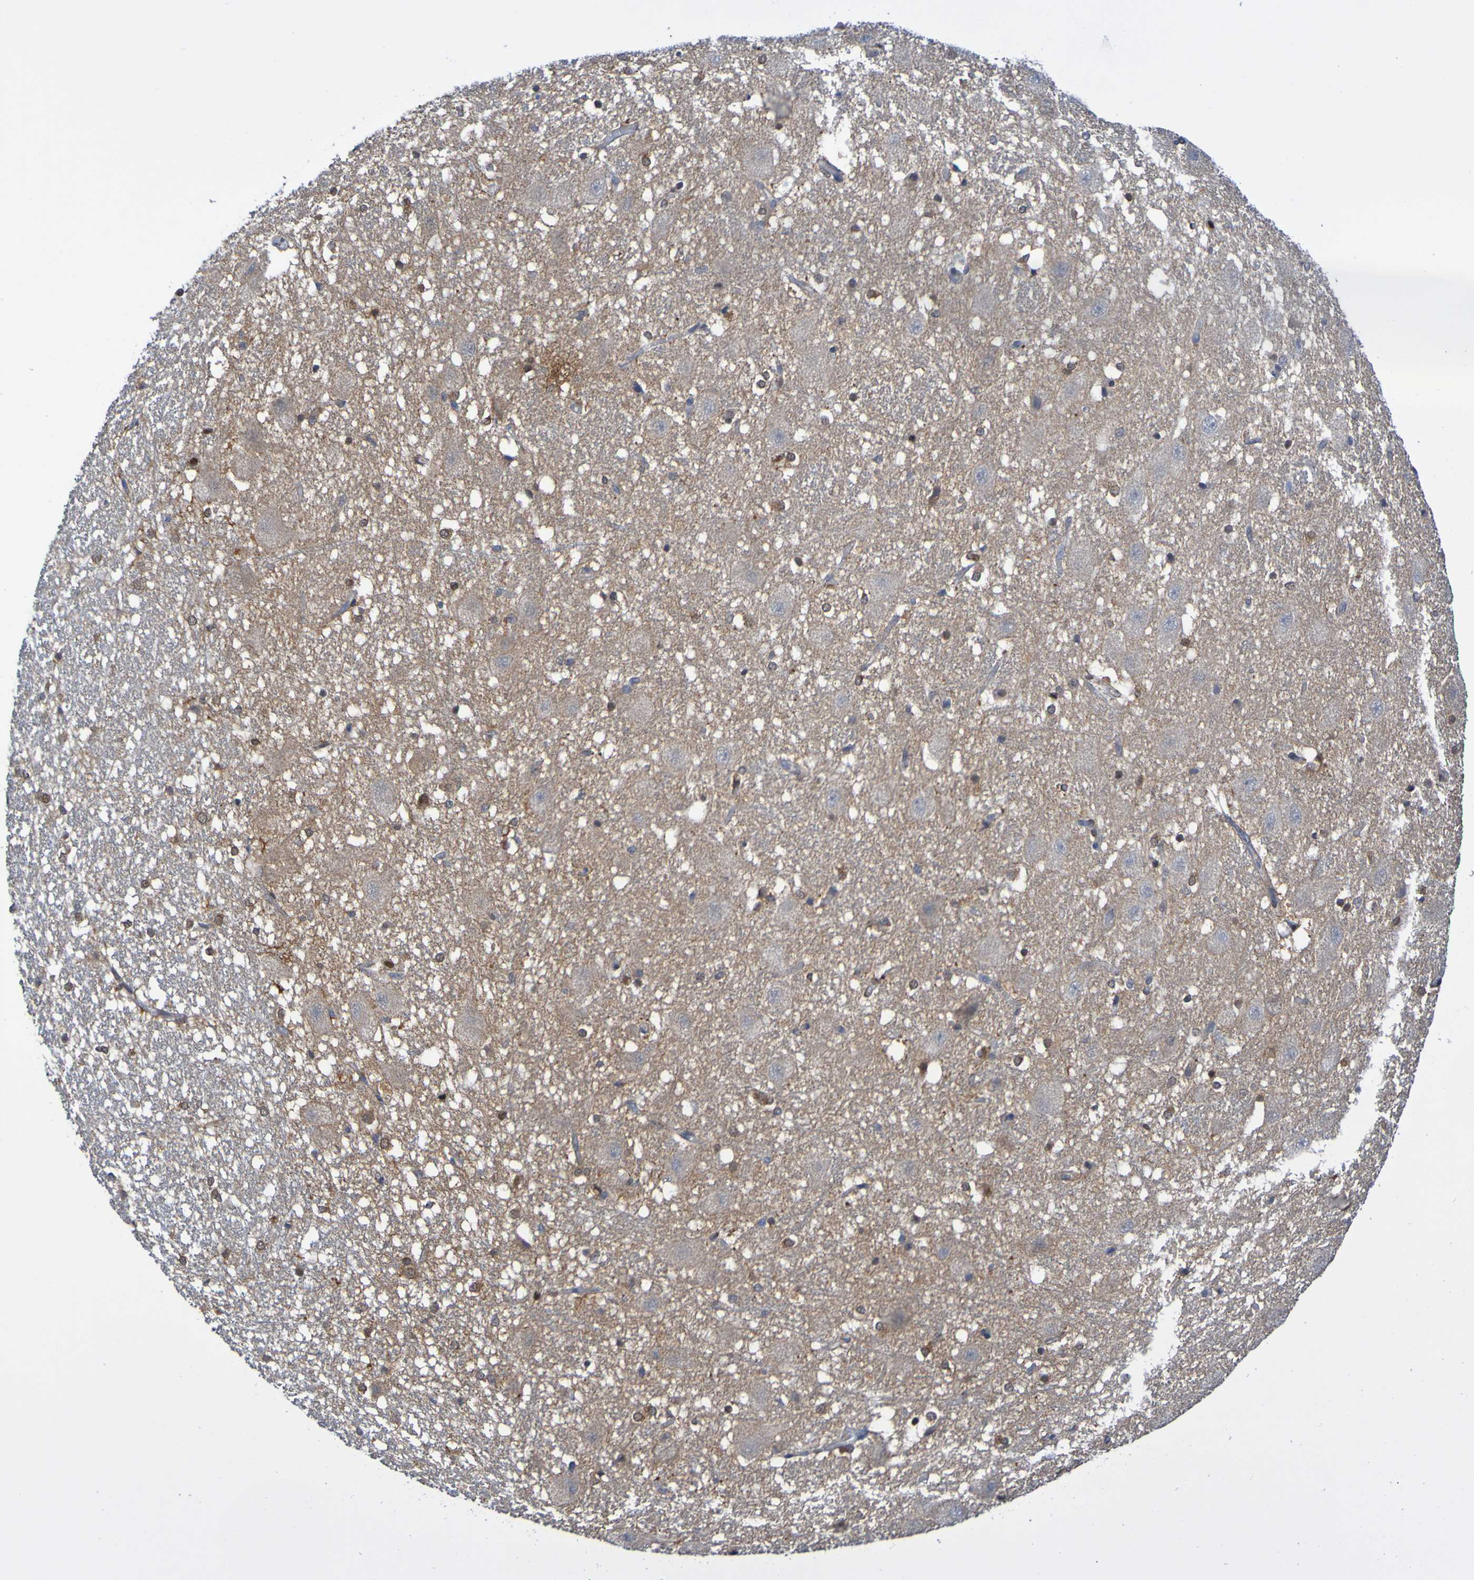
{"staining": {"intensity": "negative", "quantity": "none", "location": "none"}, "tissue": "hippocampus", "cell_type": "Glial cells", "image_type": "normal", "snomed": [{"axis": "morphology", "description": "Normal tissue, NOS"}, {"axis": "topography", "description": "Hippocampus"}], "caption": "Immunohistochemistry (IHC) histopathology image of normal human hippocampus stained for a protein (brown), which reveals no positivity in glial cells.", "gene": "ATIC", "patient": {"sex": "female", "age": 19}}